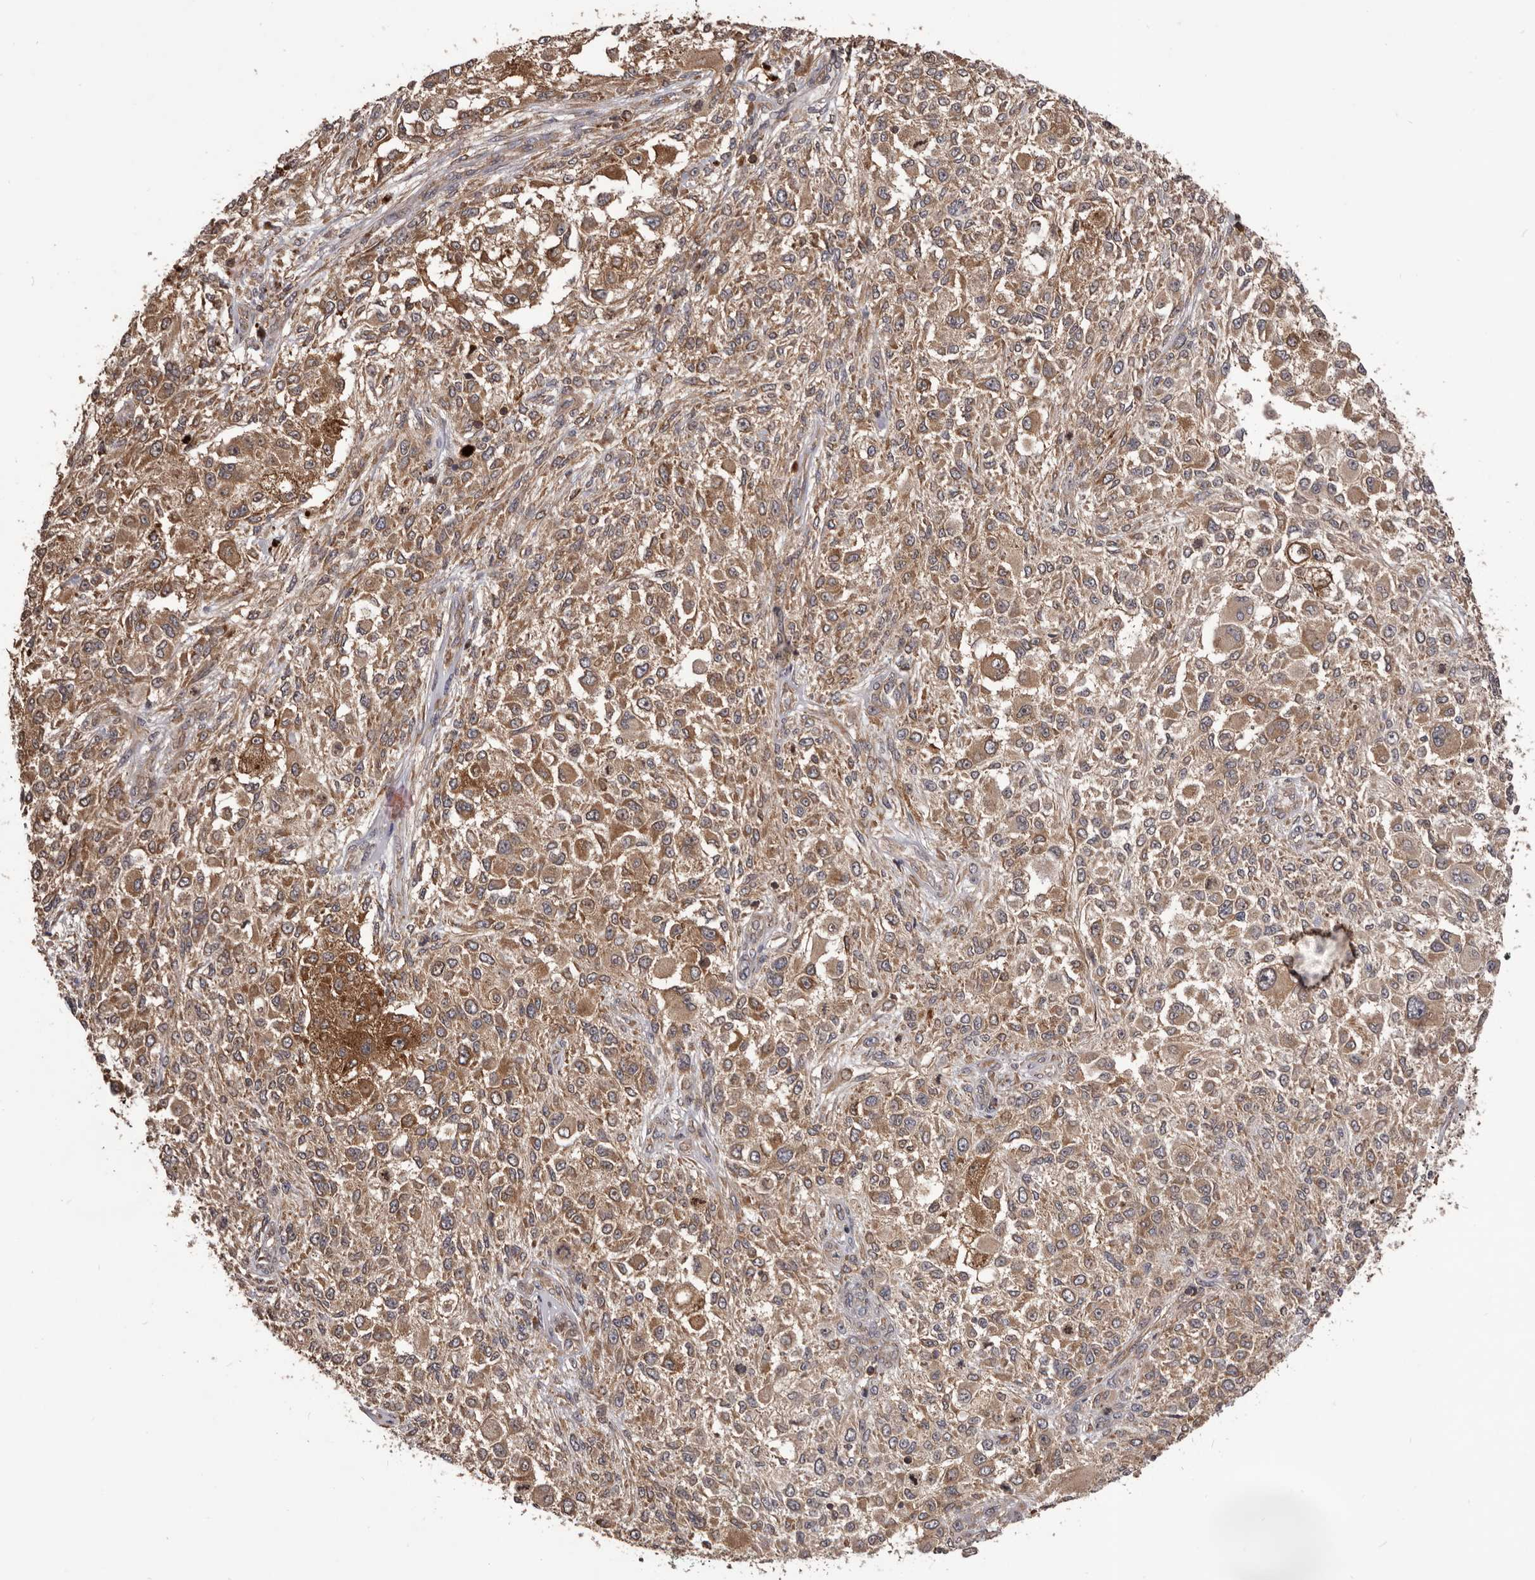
{"staining": {"intensity": "moderate", "quantity": ">75%", "location": "cytoplasmic/membranous"}, "tissue": "melanoma", "cell_type": "Tumor cells", "image_type": "cancer", "snomed": [{"axis": "morphology", "description": "Necrosis, NOS"}, {"axis": "morphology", "description": "Malignant melanoma, NOS"}, {"axis": "topography", "description": "Skin"}], "caption": "Immunohistochemistry image of neoplastic tissue: human malignant melanoma stained using IHC exhibits medium levels of moderate protein expression localized specifically in the cytoplasmic/membranous of tumor cells, appearing as a cytoplasmic/membranous brown color.", "gene": "HBS1L", "patient": {"sex": "female", "age": 87}}